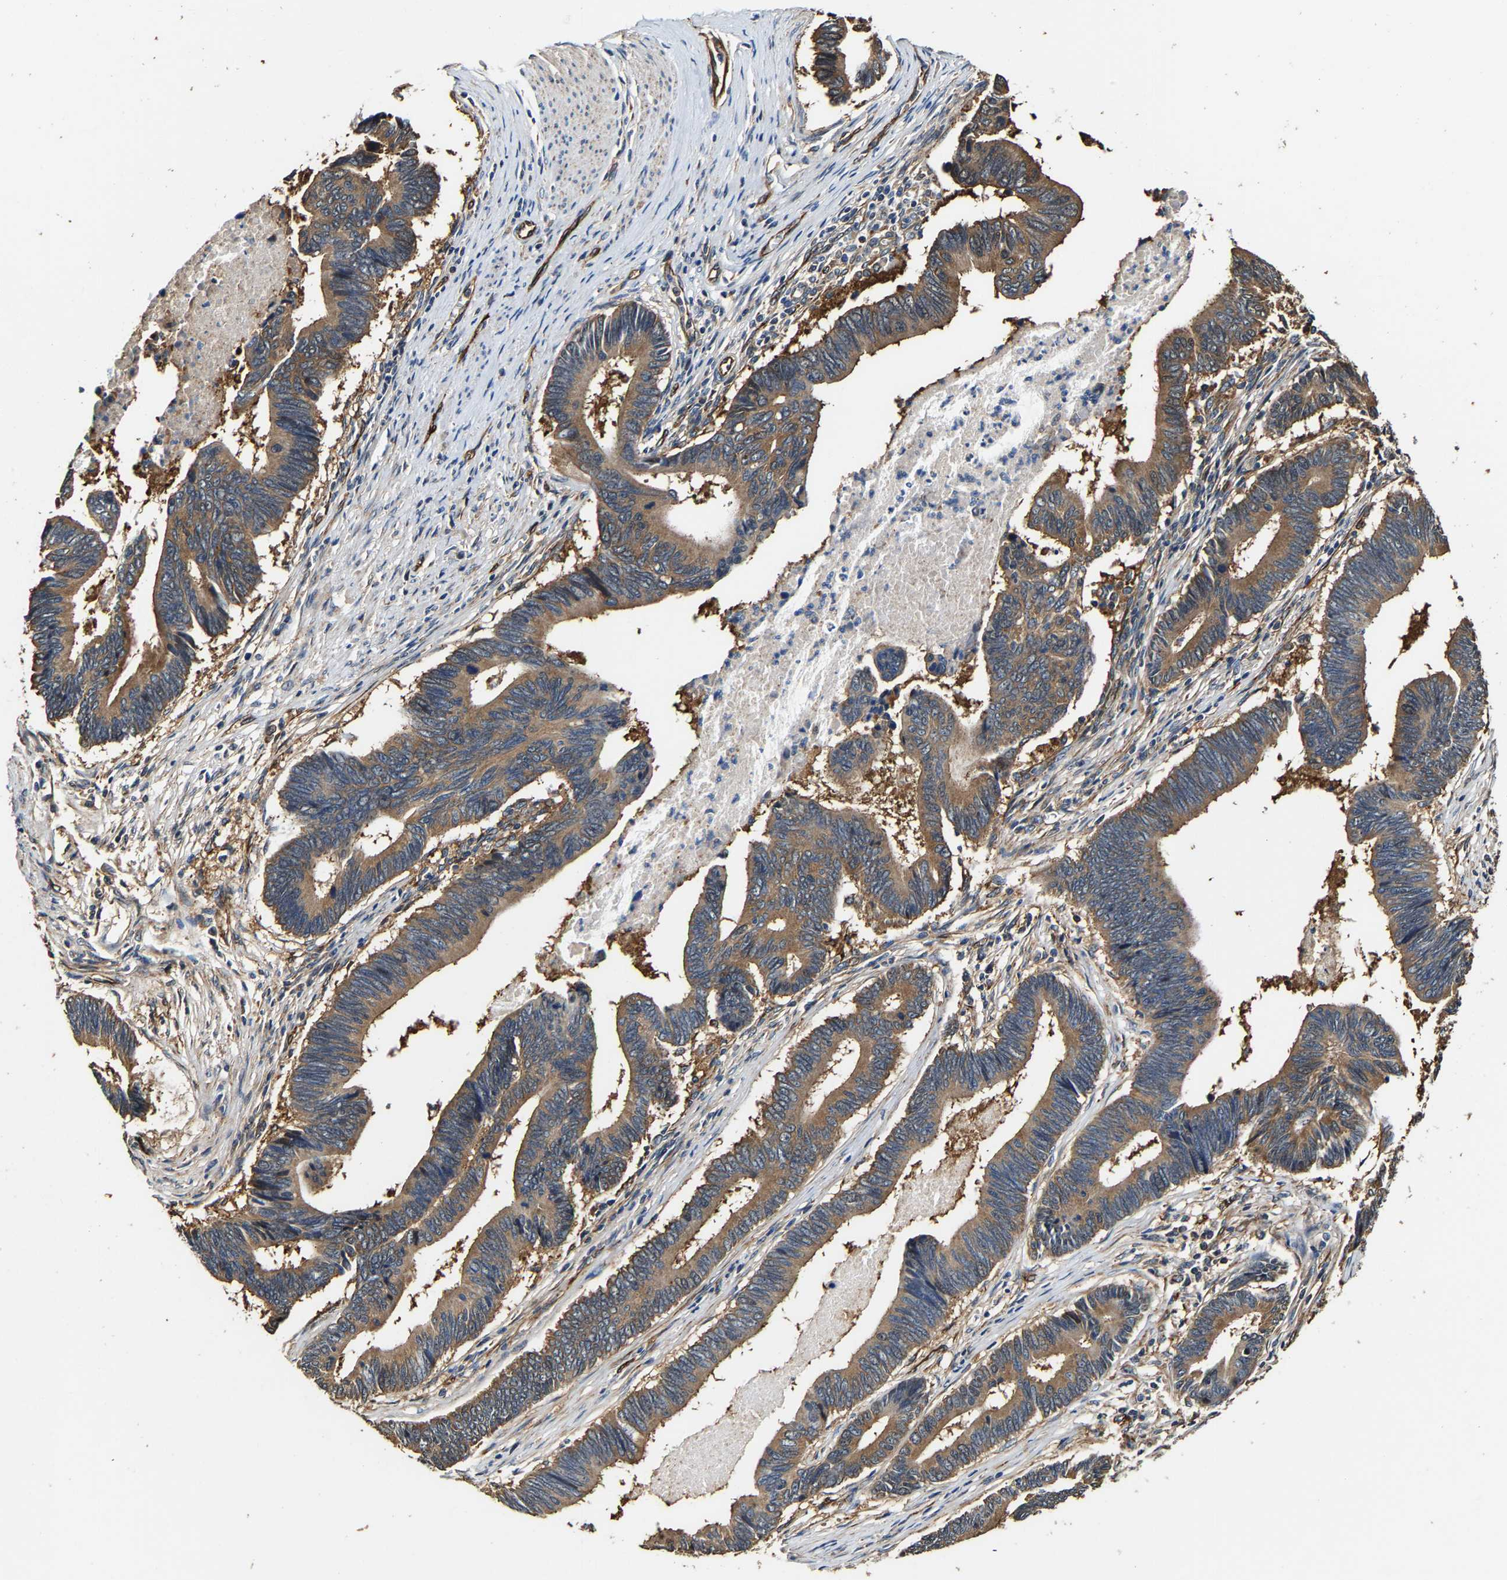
{"staining": {"intensity": "moderate", "quantity": ">75%", "location": "cytoplasmic/membranous"}, "tissue": "pancreatic cancer", "cell_type": "Tumor cells", "image_type": "cancer", "snomed": [{"axis": "morphology", "description": "Adenocarcinoma, NOS"}, {"axis": "topography", "description": "Pancreas"}], "caption": "There is medium levels of moderate cytoplasmic/membranous expression in tumor cells of pancreatic adenocarcinoma, as demonstrated by immunohistochemical staining (brown color).", "gene": "GFRA3", "patient": {"sex": "female", "age": 70}}